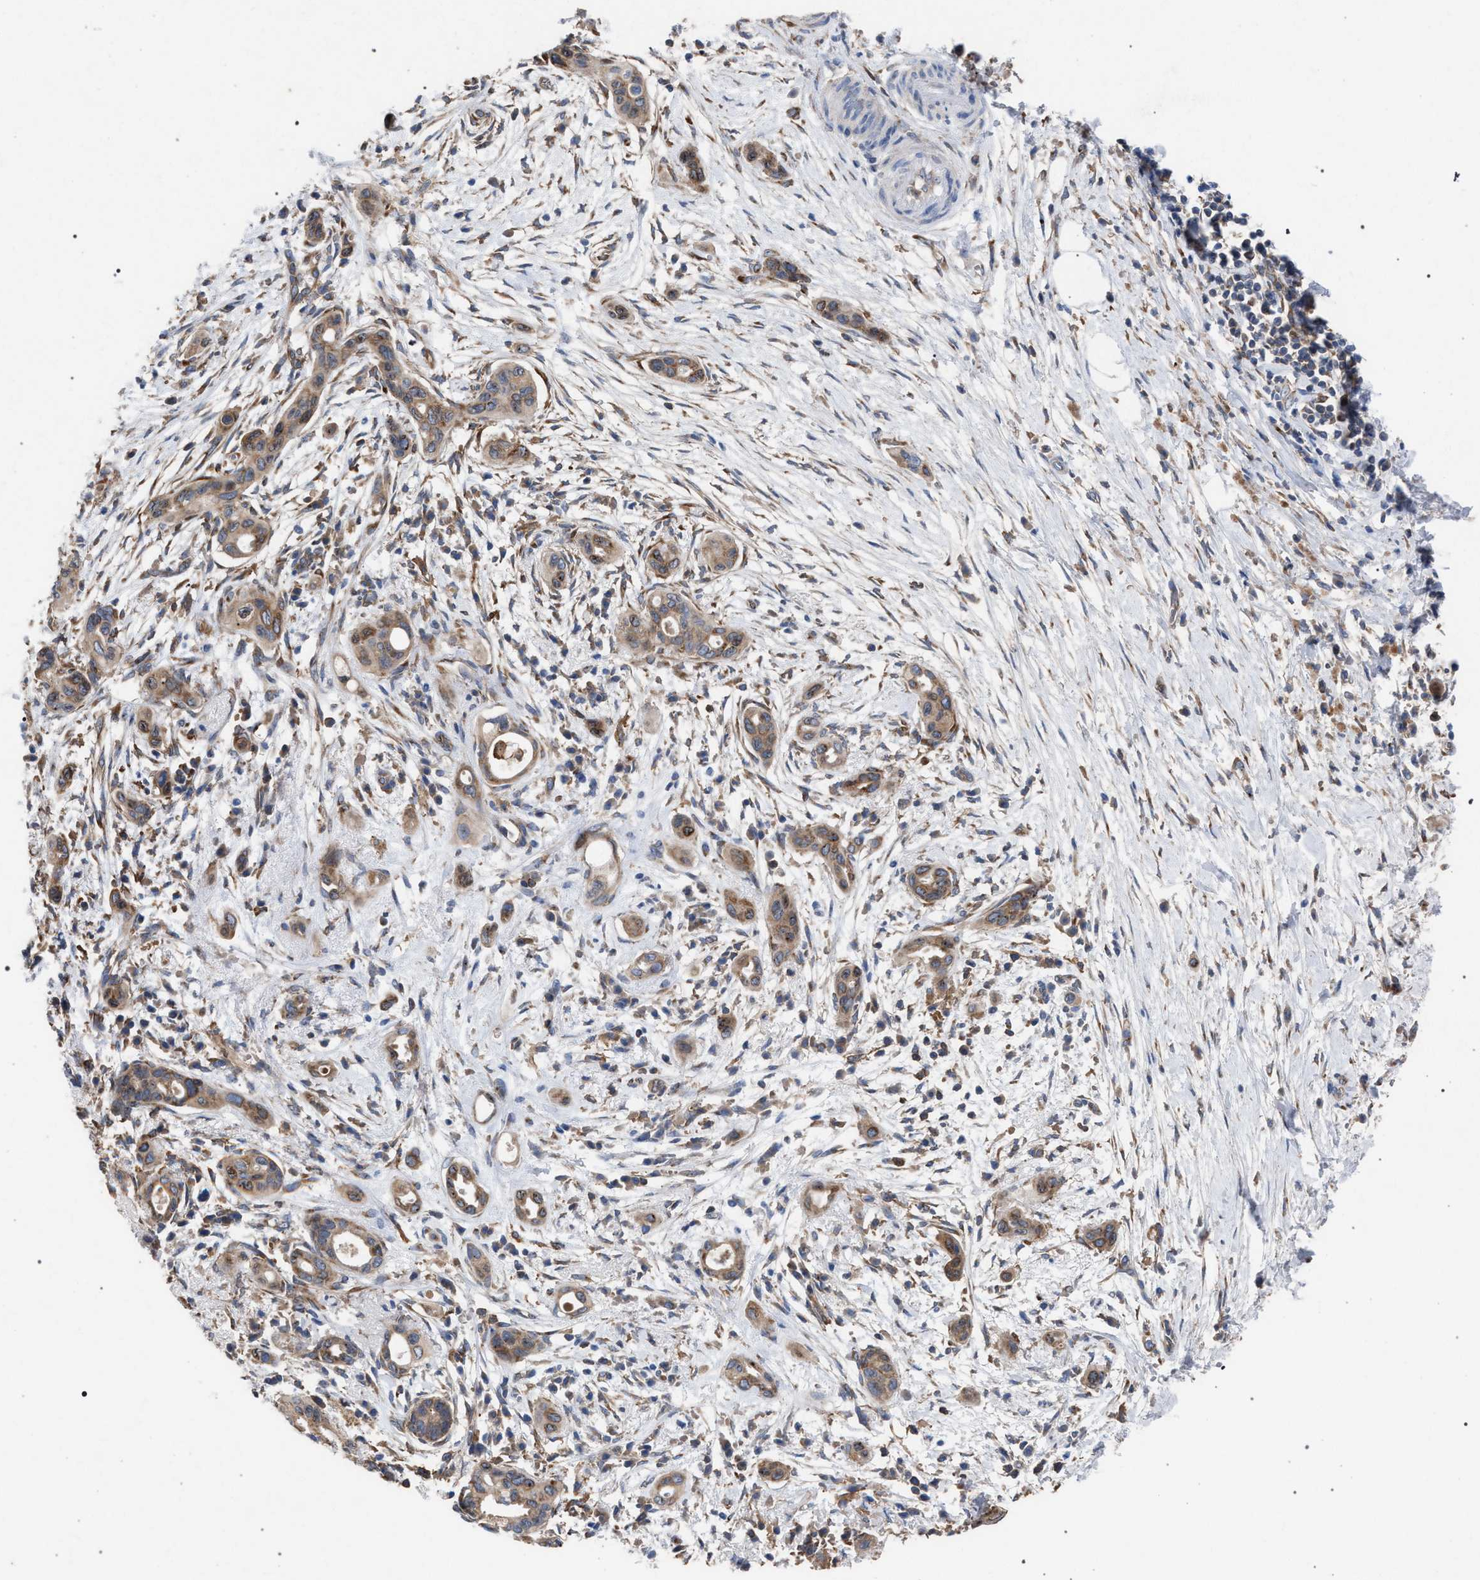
{"staining": {"intensity": "weak", "quantity": ">75%", "location": "cytoplasmic/membranous"}, "tissue": "pancreatic cancer", "cell_type": "Tumor cells", "image_type": "cancer", "snomed": [{"axis": "morphology", "description": "Adenocarcinoma, NOS"}, {"axis": "topography", "description": "Pancreas"}], "caption": "Pancreatic adenocarcinoma stained for a protein (brown) reveals weak cytoplasmic/membranous positive positivity in about >75% of tumor cells.", "gene": "CDR2L", "patient": {"sex": "male", "age": 59}}